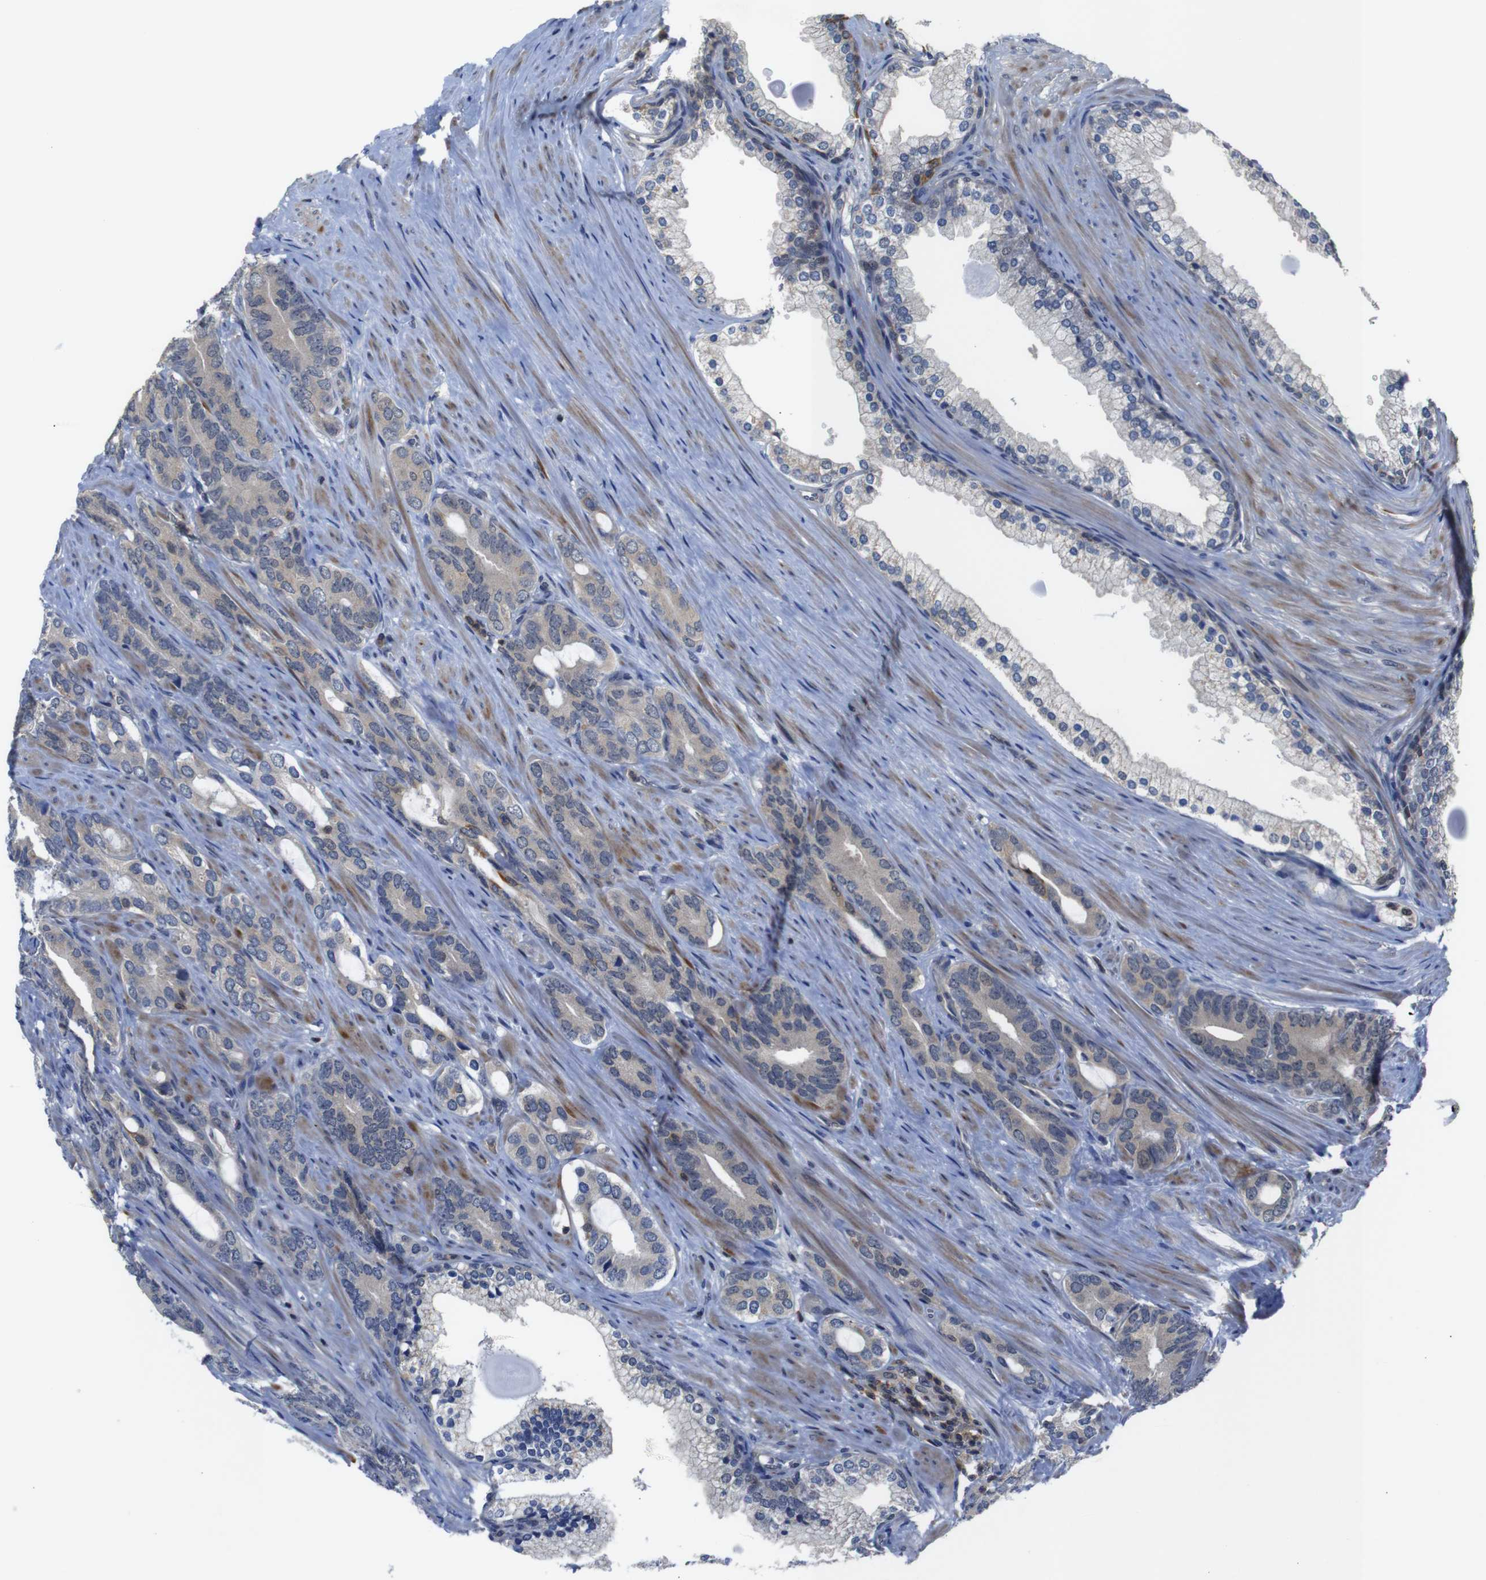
{"staining": {"intensity": "weak", "quantity": ">75%", "location": "cytoplasmic/membranous"}, "tissue": "prostate cancer", "cell_type": "Tumor cells", "image_type": "cancer", "snomed": [{"axis": "morphology", "description": "Adenocarcinoma, Low grade"}, {"axis": "topography", "description": "Prostate"}], "caption": "This is a micrograph of IHC staining of prostate adenocarcinoma (low-grade), which shows weak expression in the cytoplasmic/membranous of tumor cells.", "gene": "BRWD3", "patient": {"sex": "male", "age": 63}}